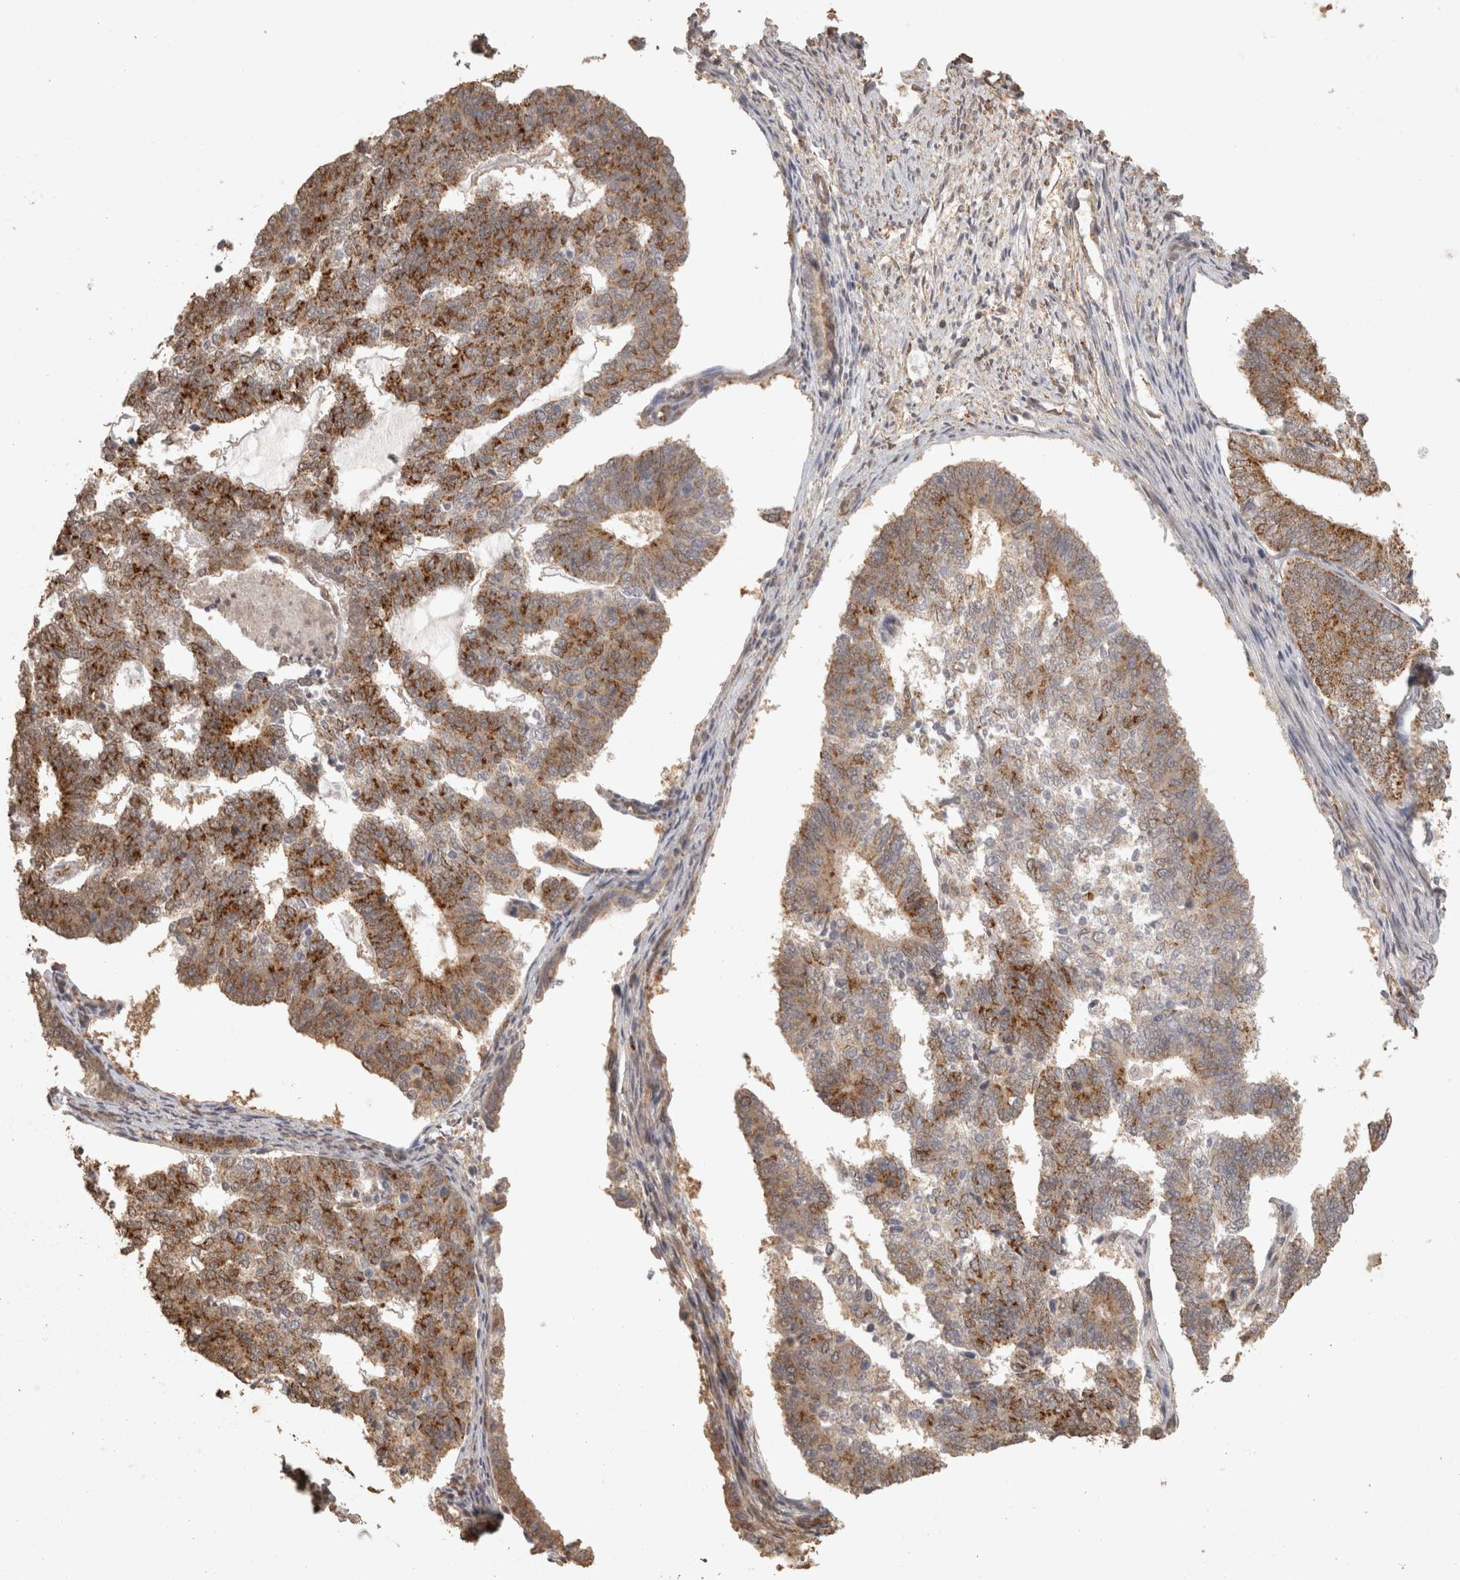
{"staining": {"intensity": "moderate", "quantity": ">75%", "location": "cytoplasmic/membranous"}, "tissue": "endometrial cancer", "cell_type": "Tumor cells", "image_type": "cancer", "snomed": [{"axis": "morphology", "description": "Adenocarcinoma, NOS"}, {"axis": "topography", "description": "Endometrium"}], "caption": "Endometrial cancer tissue reveals moderate cytoplasmic/membranous positivity in approximately >75% of tumor cells", "gene": "BNIP3L", "patient": {"sex": "female", "age": 70}}